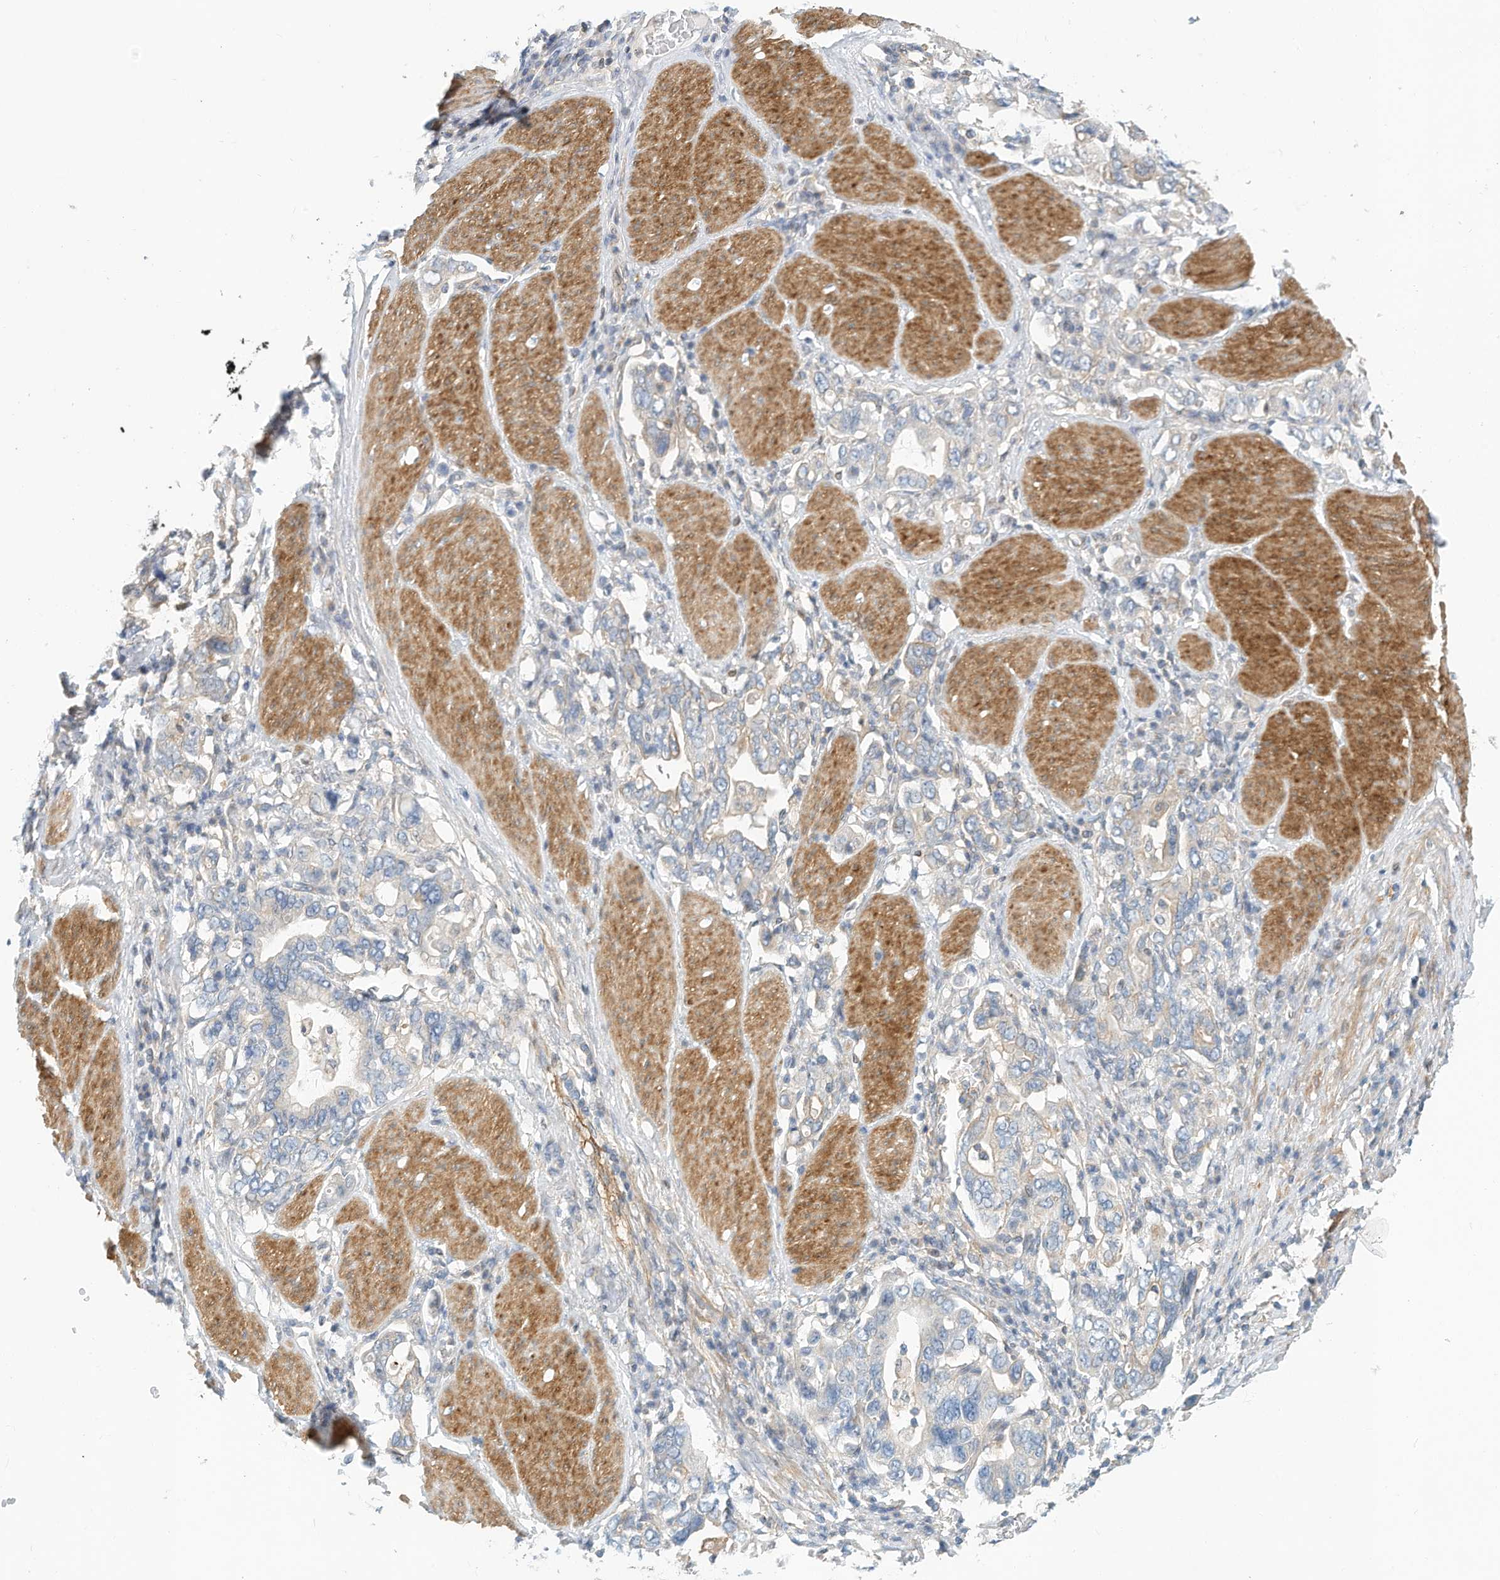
{"staining": {"intensity": "negative", "quantity": "none", "location": "none"}, "tissue": "stomach cancer", "cell_type": "Tumor cells", "image_type": "cancer", "snomed": [{"axis": "morphology", "description": "Adenocarcinoma, NOS"}, {"axis": "topography", "description": "Stomach, upper"}], "caption": "DAB (3,3'-diaminobenzidine) immunohistochemical staining of adenocarcinoma (stomach) reveals no significant expression in tumor cells. The staining is performed using DAB (3,3'-diaminobenzidine) brown chromogen with nuclei counter-stained in using hematoxylin.", "gene": "MICAL1", "patient": {"sex": "male", "age": 62}}